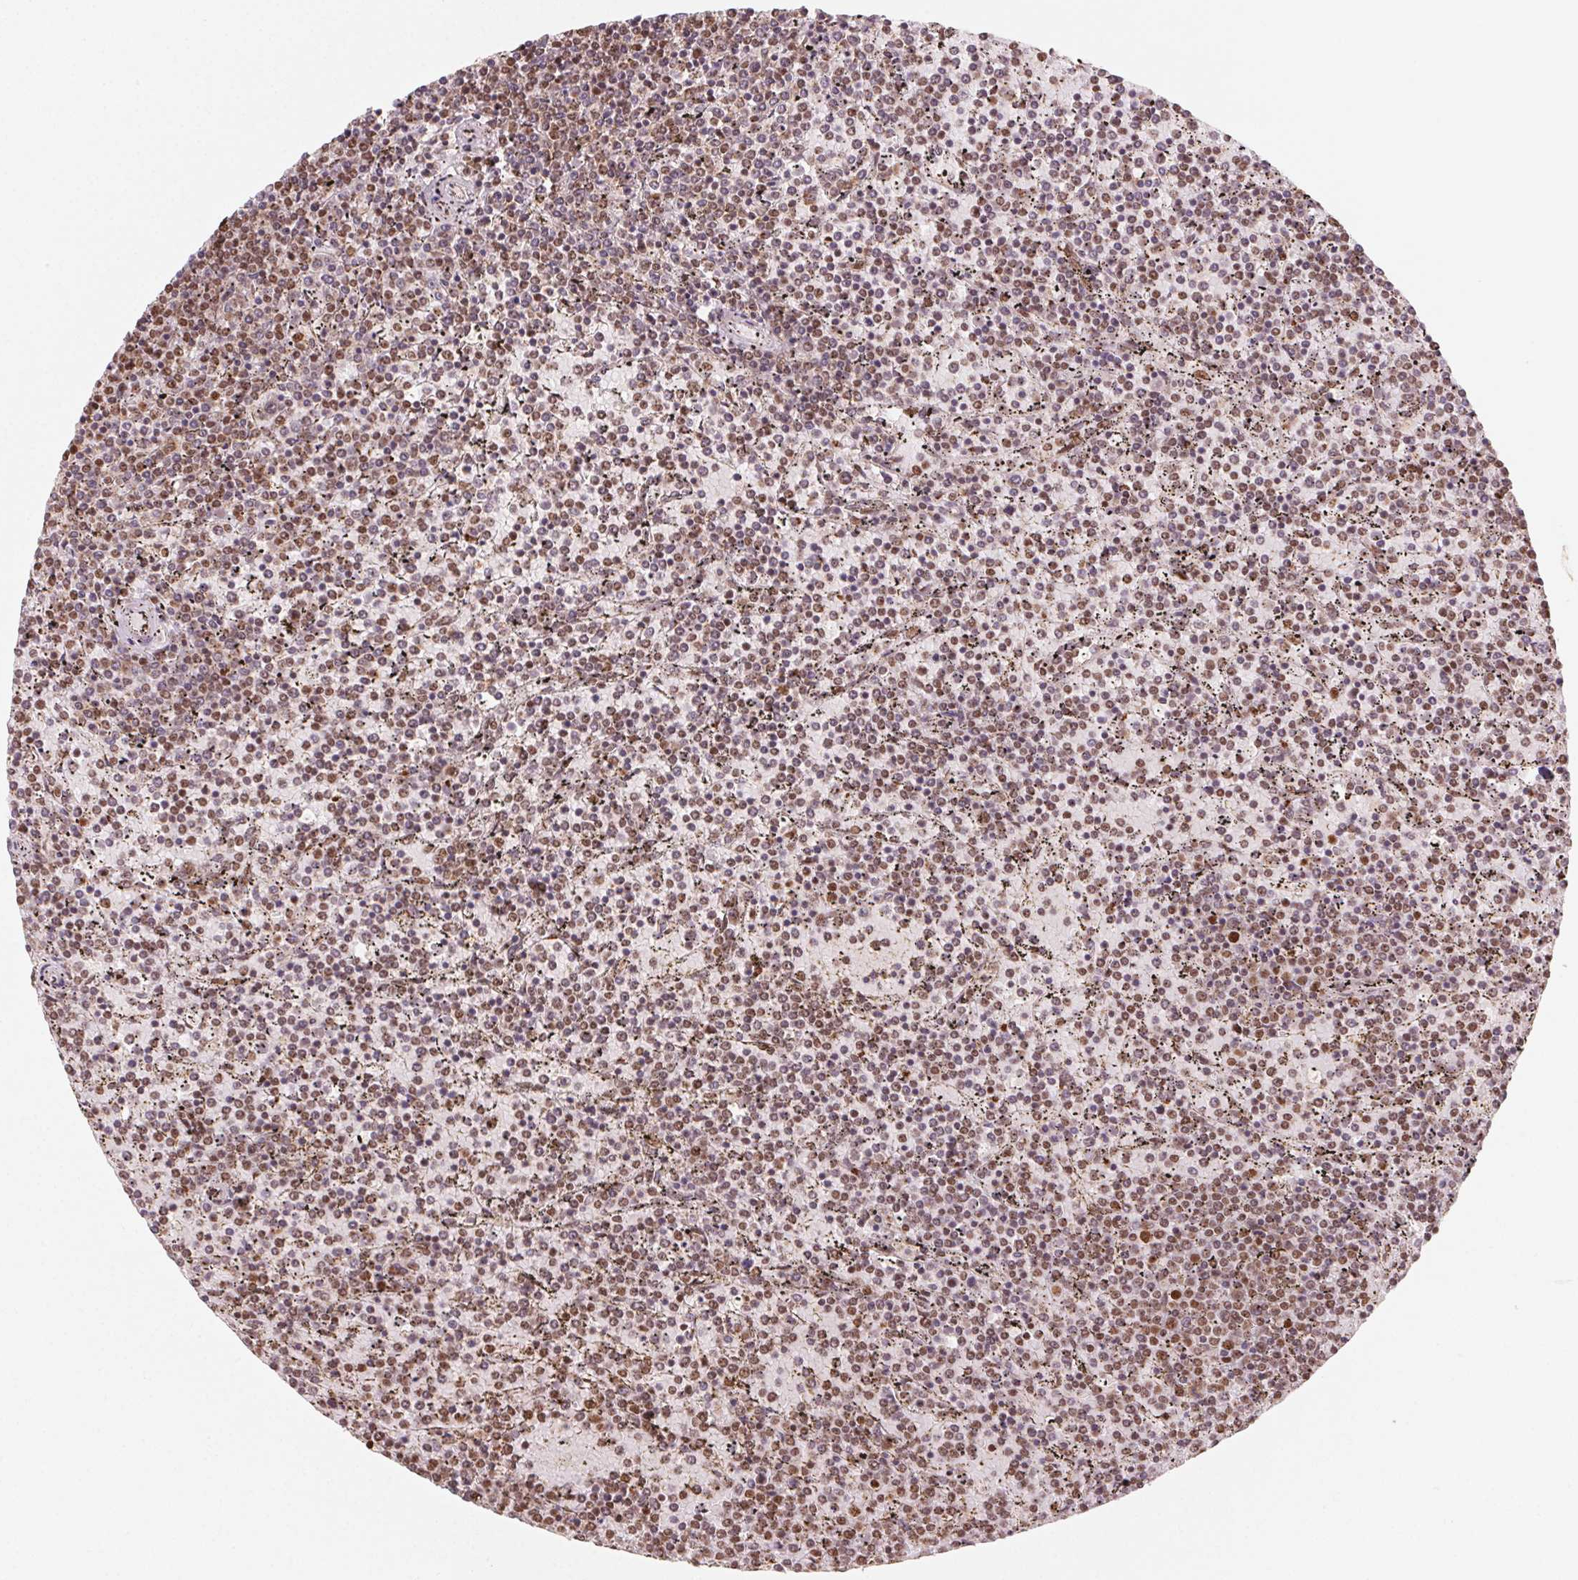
{"staining": {"intensity": "moderate", "quantity": ">75%", "location": "nuclear"}, "tissue": "lymphoma", "cell_type": "Tumor cells", "image_type": "cancer", "snomed": [{"axis": "morphology", "description": "Malignant lymphoma, non-Hodgkin's type, Low grade"}, {"axis": "topography", "description": "Spleen"}], "caption": "Immunohistochemical staining of malignant lymphoma, non-Hodgkin's type (low-grade) displays medium levels of moderate nuclear positivity in about >75% of tumor cells.", "gene": "TOPORS", "patient": {"sex": "female", "age": 77}}